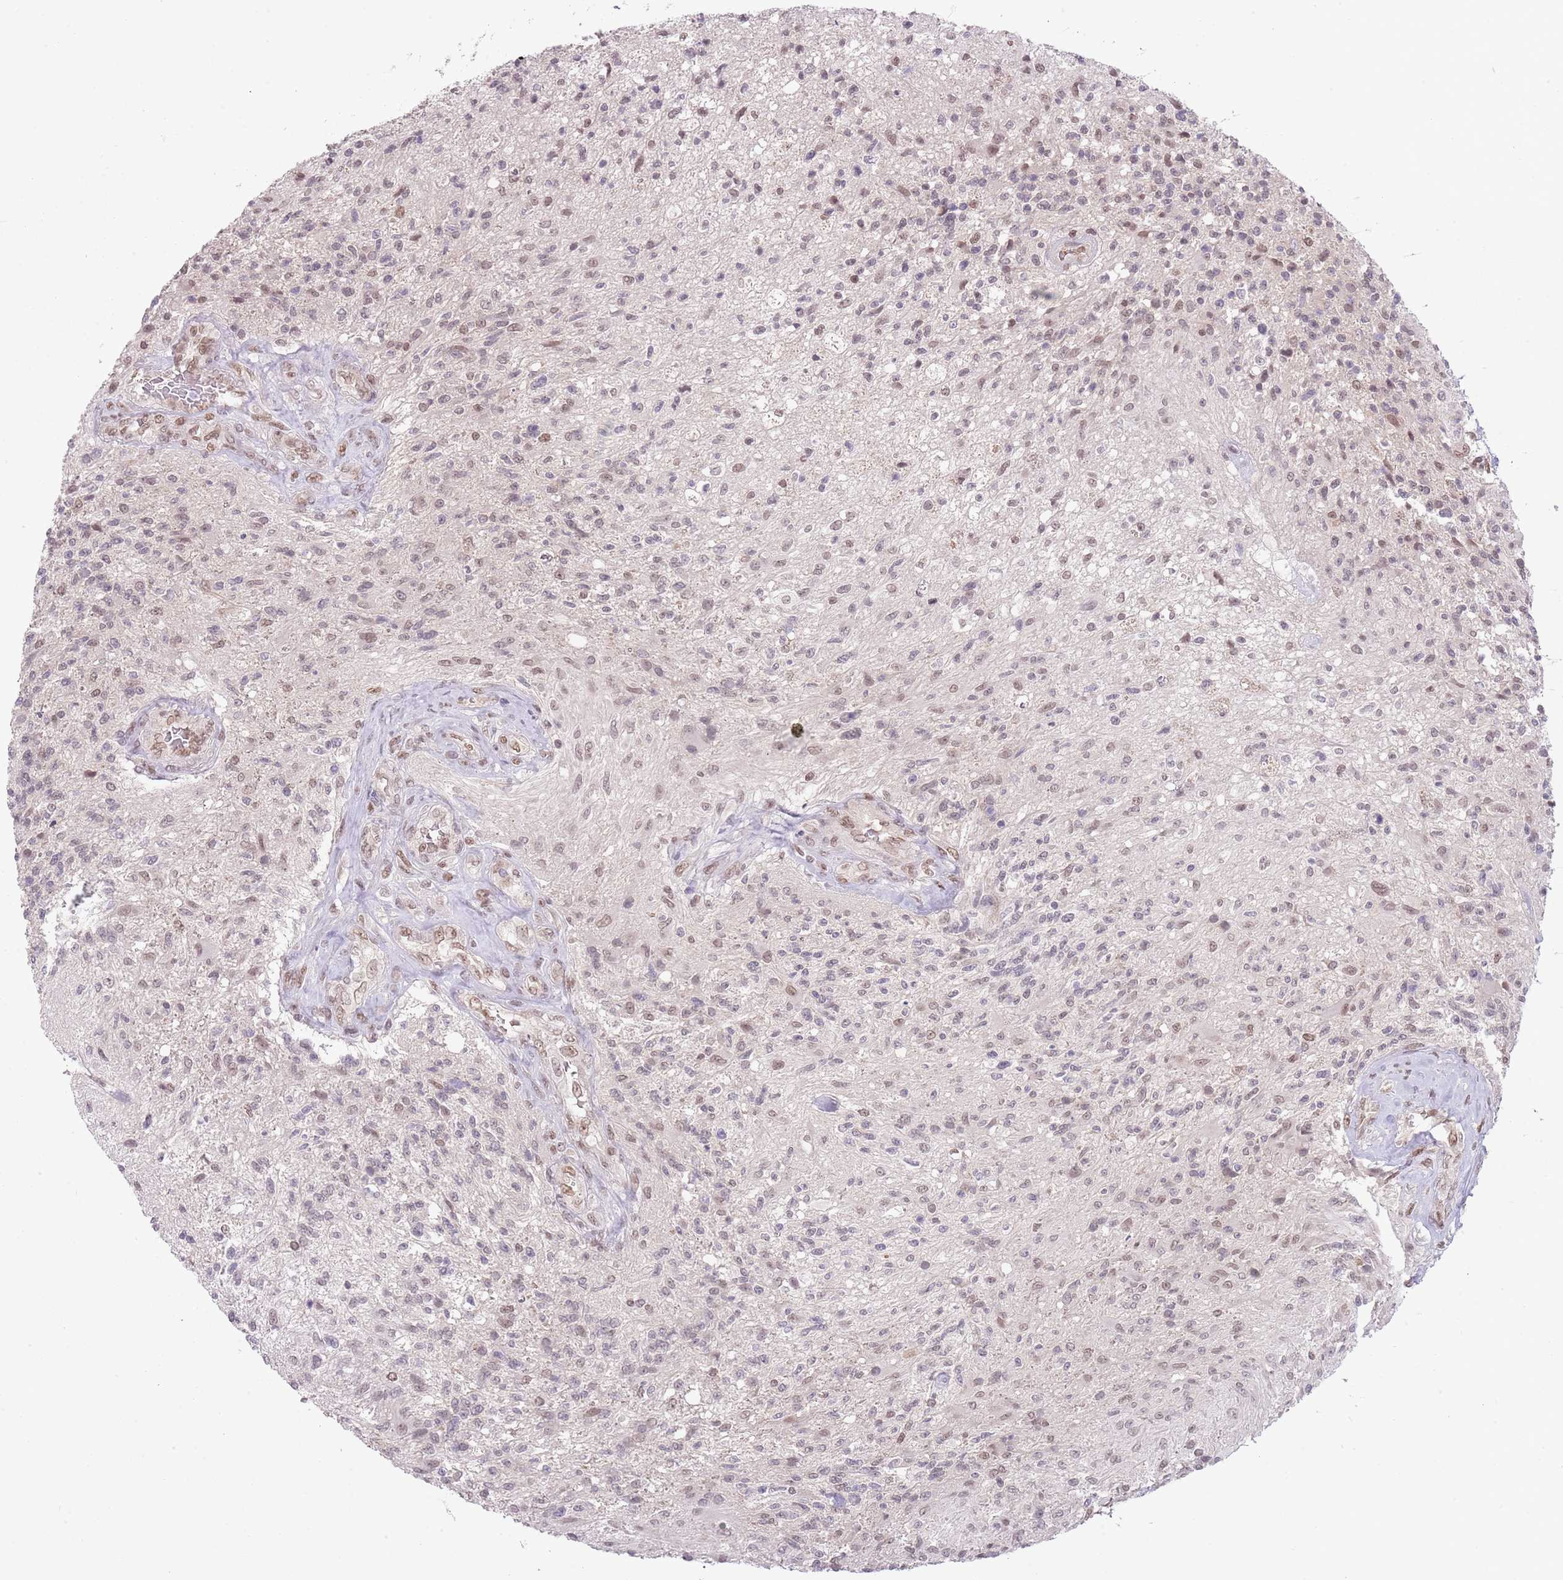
{"staining": {"intensity": "weak", "quantity": "25%-75%", "location": "nuclear"}, "tissue": "glioma", "cell_type": "Tumor cells", "image_type": "cancer", "snomed": [{"axis": "morphology", "description": "Glioma, malignant, High grade"}, {"axis": "topography", "description": "Brain"}], "caption": "The immunohistochemical stain shows weak nuclear positivity in tumor cells of malignant glioma (high-grade) tissue.", "gene": "TM2D1", "patient": {"sex": "male", "age": 56}}